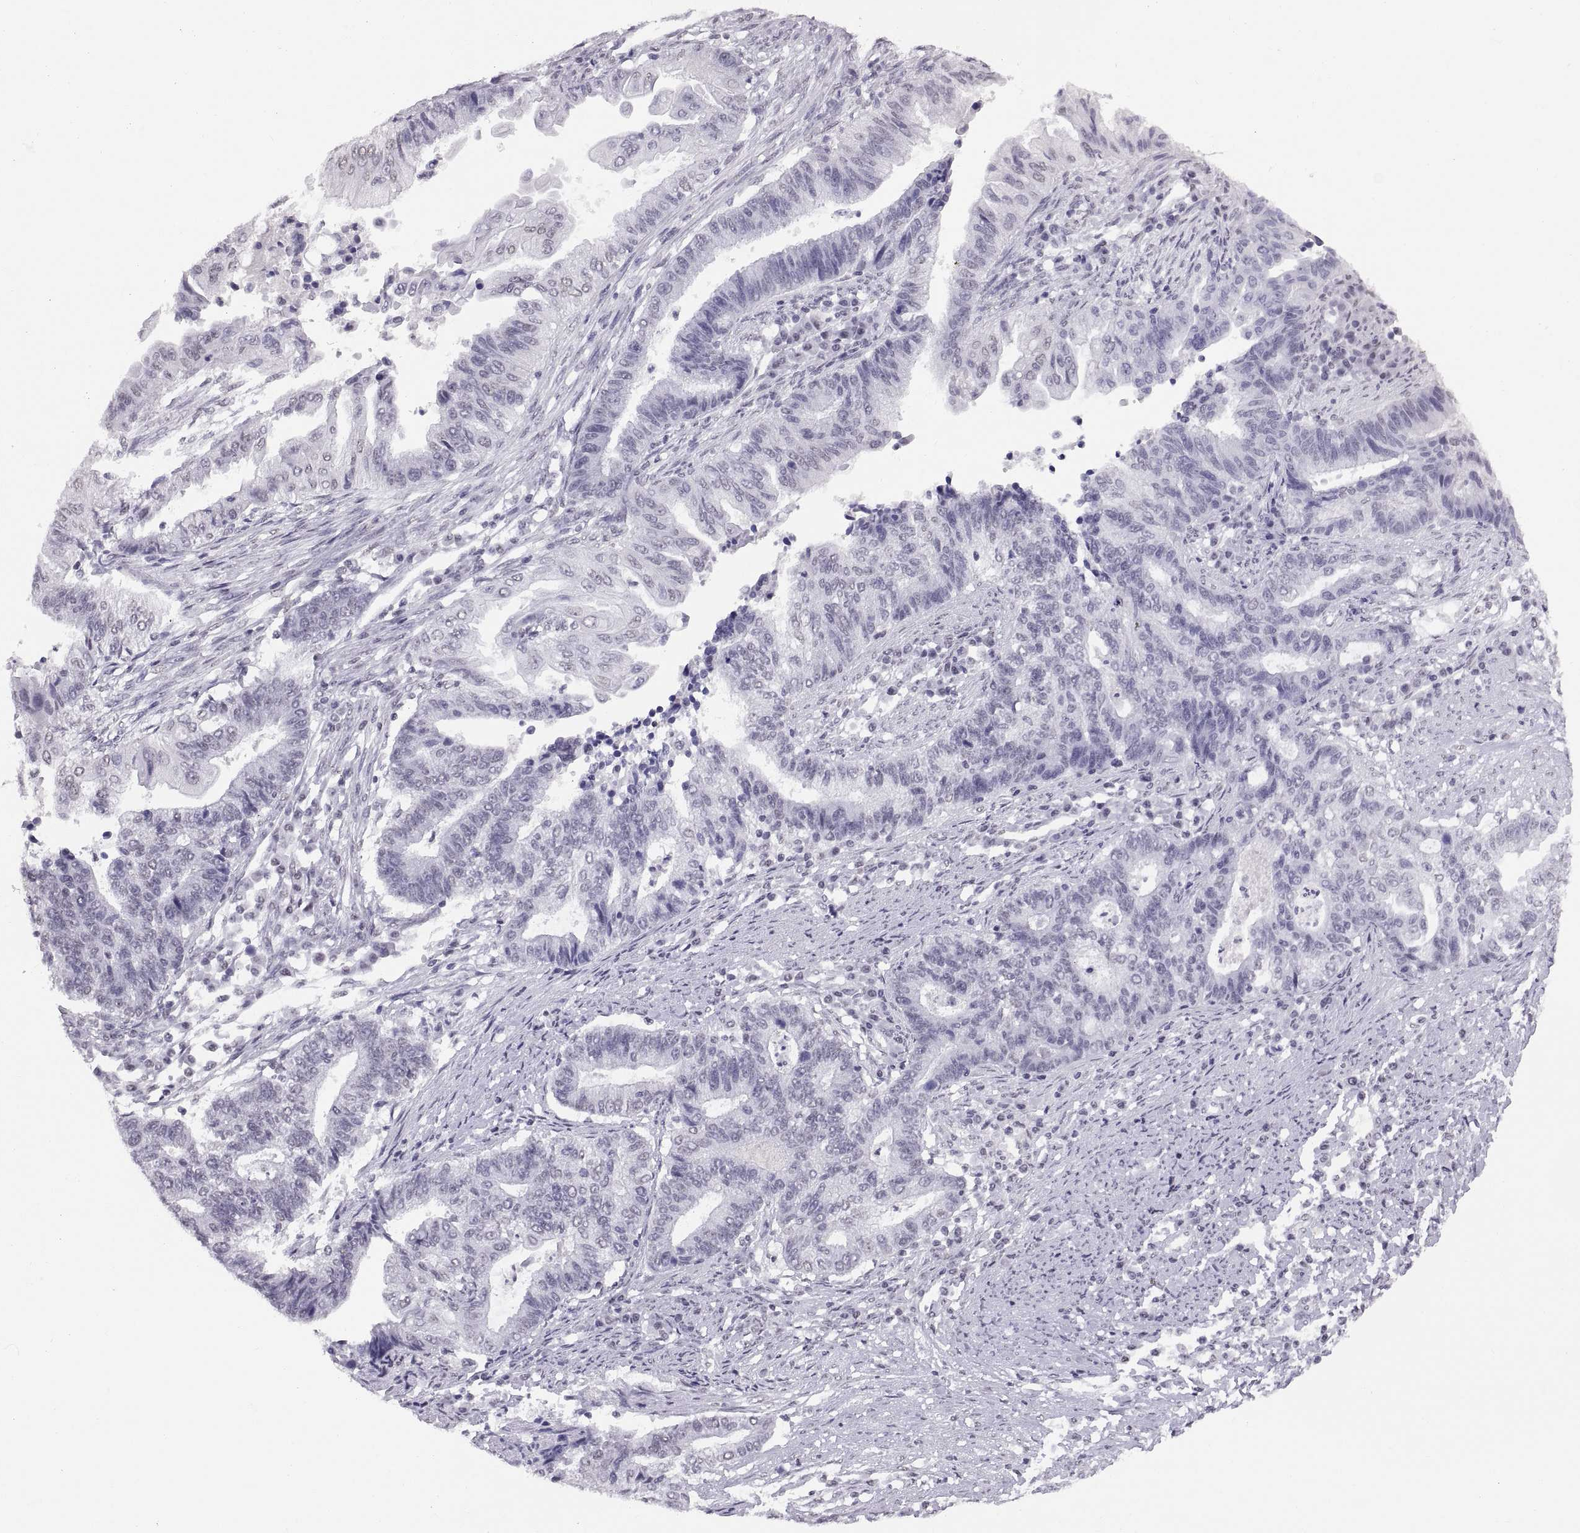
{"staining": {"intensity": "negative", "quantity": "none", "location": "none"}, "tissue": "endometrial cancer", "cell_type": "Tumor cells", "image_type": "cancer", "snomed": [{"axis": "morphology", "description": "Adenocarcinoma, NOS"}, {"axis": "topography", "description": "Uterus"}, {"axis": "topography", "description": "Endometrium"}], "caption": "IHC image of neoplastic tissue: endometrial adenocarcinoma stained with DAB (3,3'-diaminobenzidine) shows no significant protein expression in tumor cells. (Brightfield microscopy of DAB (3,3'-diaminobenzidine) immunohistochemistry (IHC) at high magnification).", "gene": "CARTPT", "patient": {"sex": "female", "age": 54}}